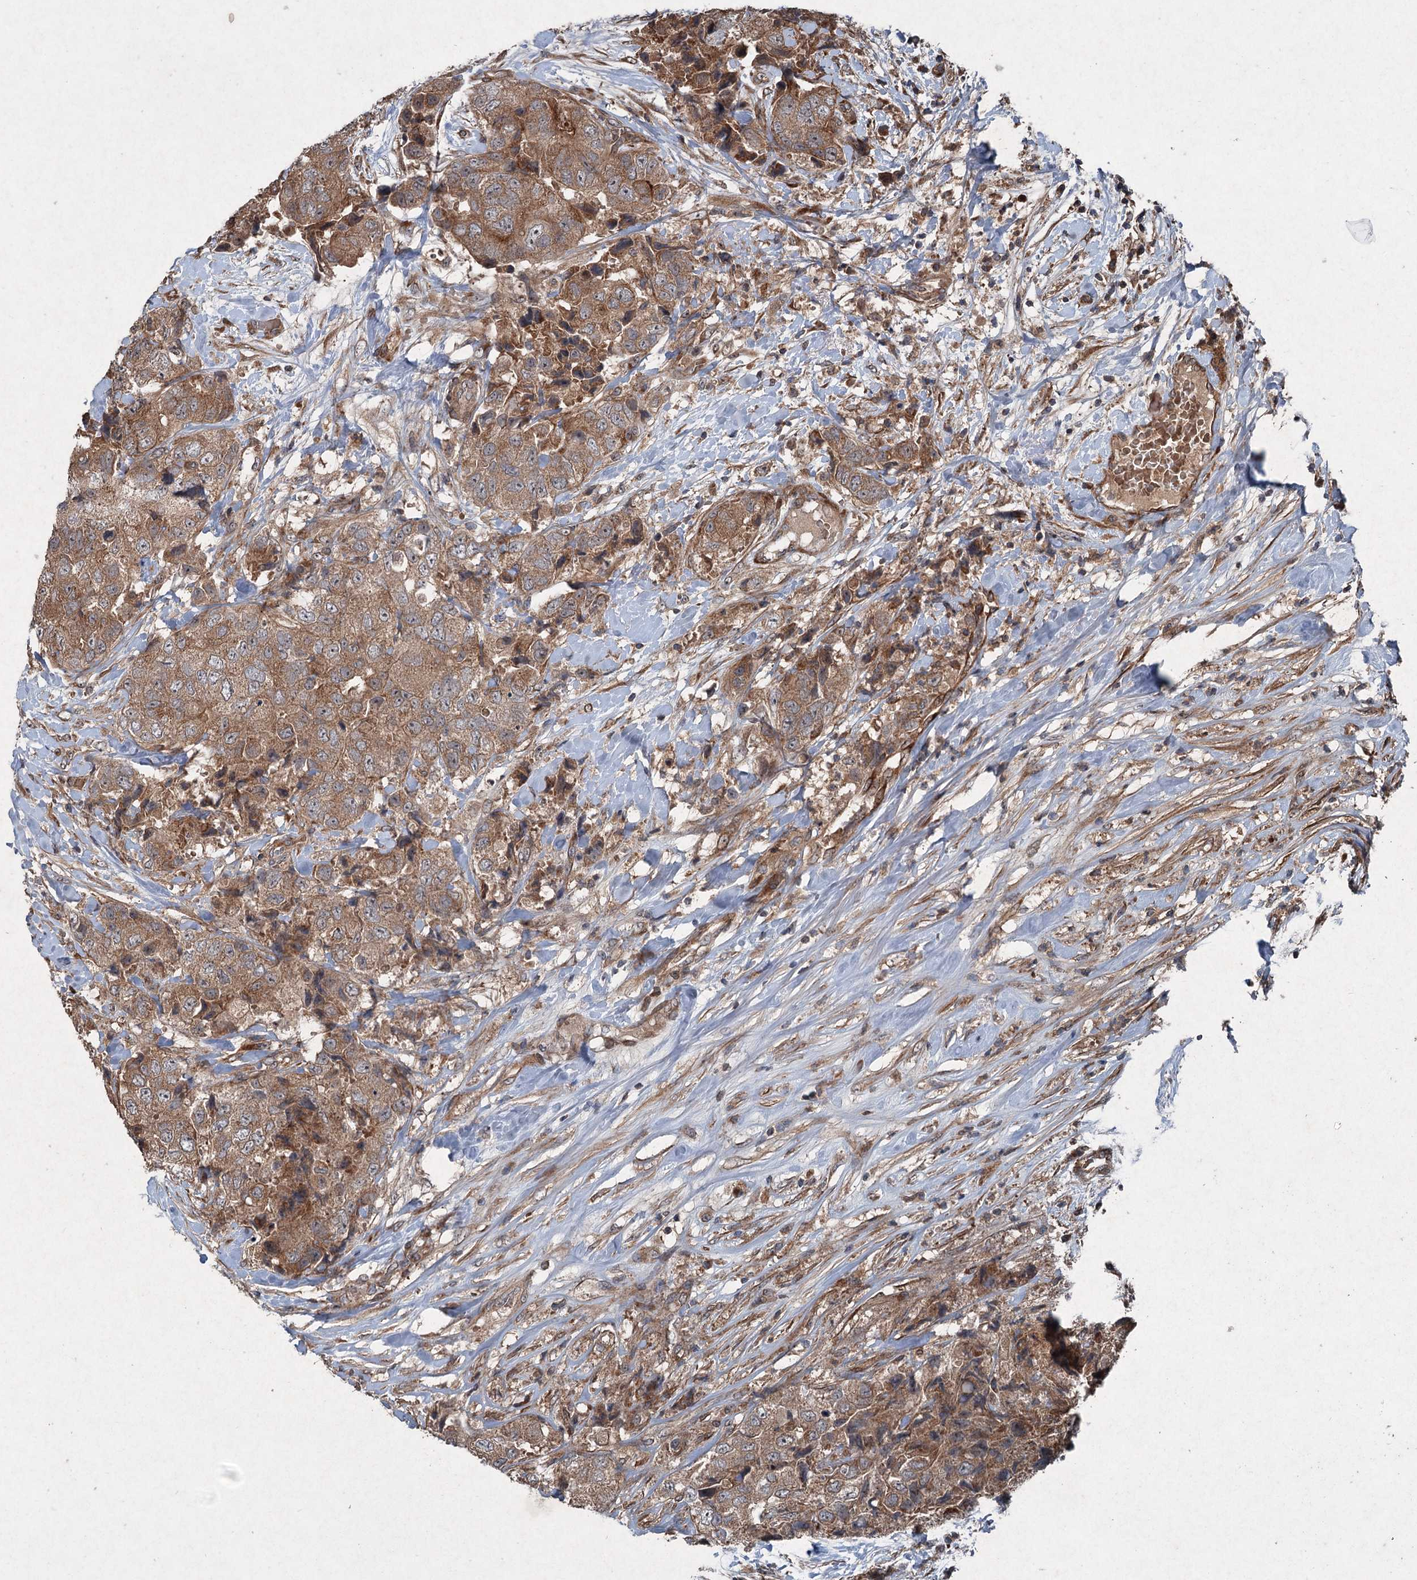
{"staining": {"intensity": "moderate", "quantity": ">75%", "location": "cytoplasmic/membranous"}, "tissue": "breast cancer", "cell_type": "Tumor cells", "image_type": "cancer", "snomed": [{"axis": "morphology", "description": "Duct carcinoma"}, {"axis": "topography", "description": "Breast"}], "caption": "This photomicrograph exhibits immunohistochemistry (IHC) staining of human invasive ductal carcinoma (breast), with medium moderate cytoplasmic/membranous staining in approximately >75% of tumor cells.", "gene": "ALAS1", "patient": {"sex": "female", "age": 62}}